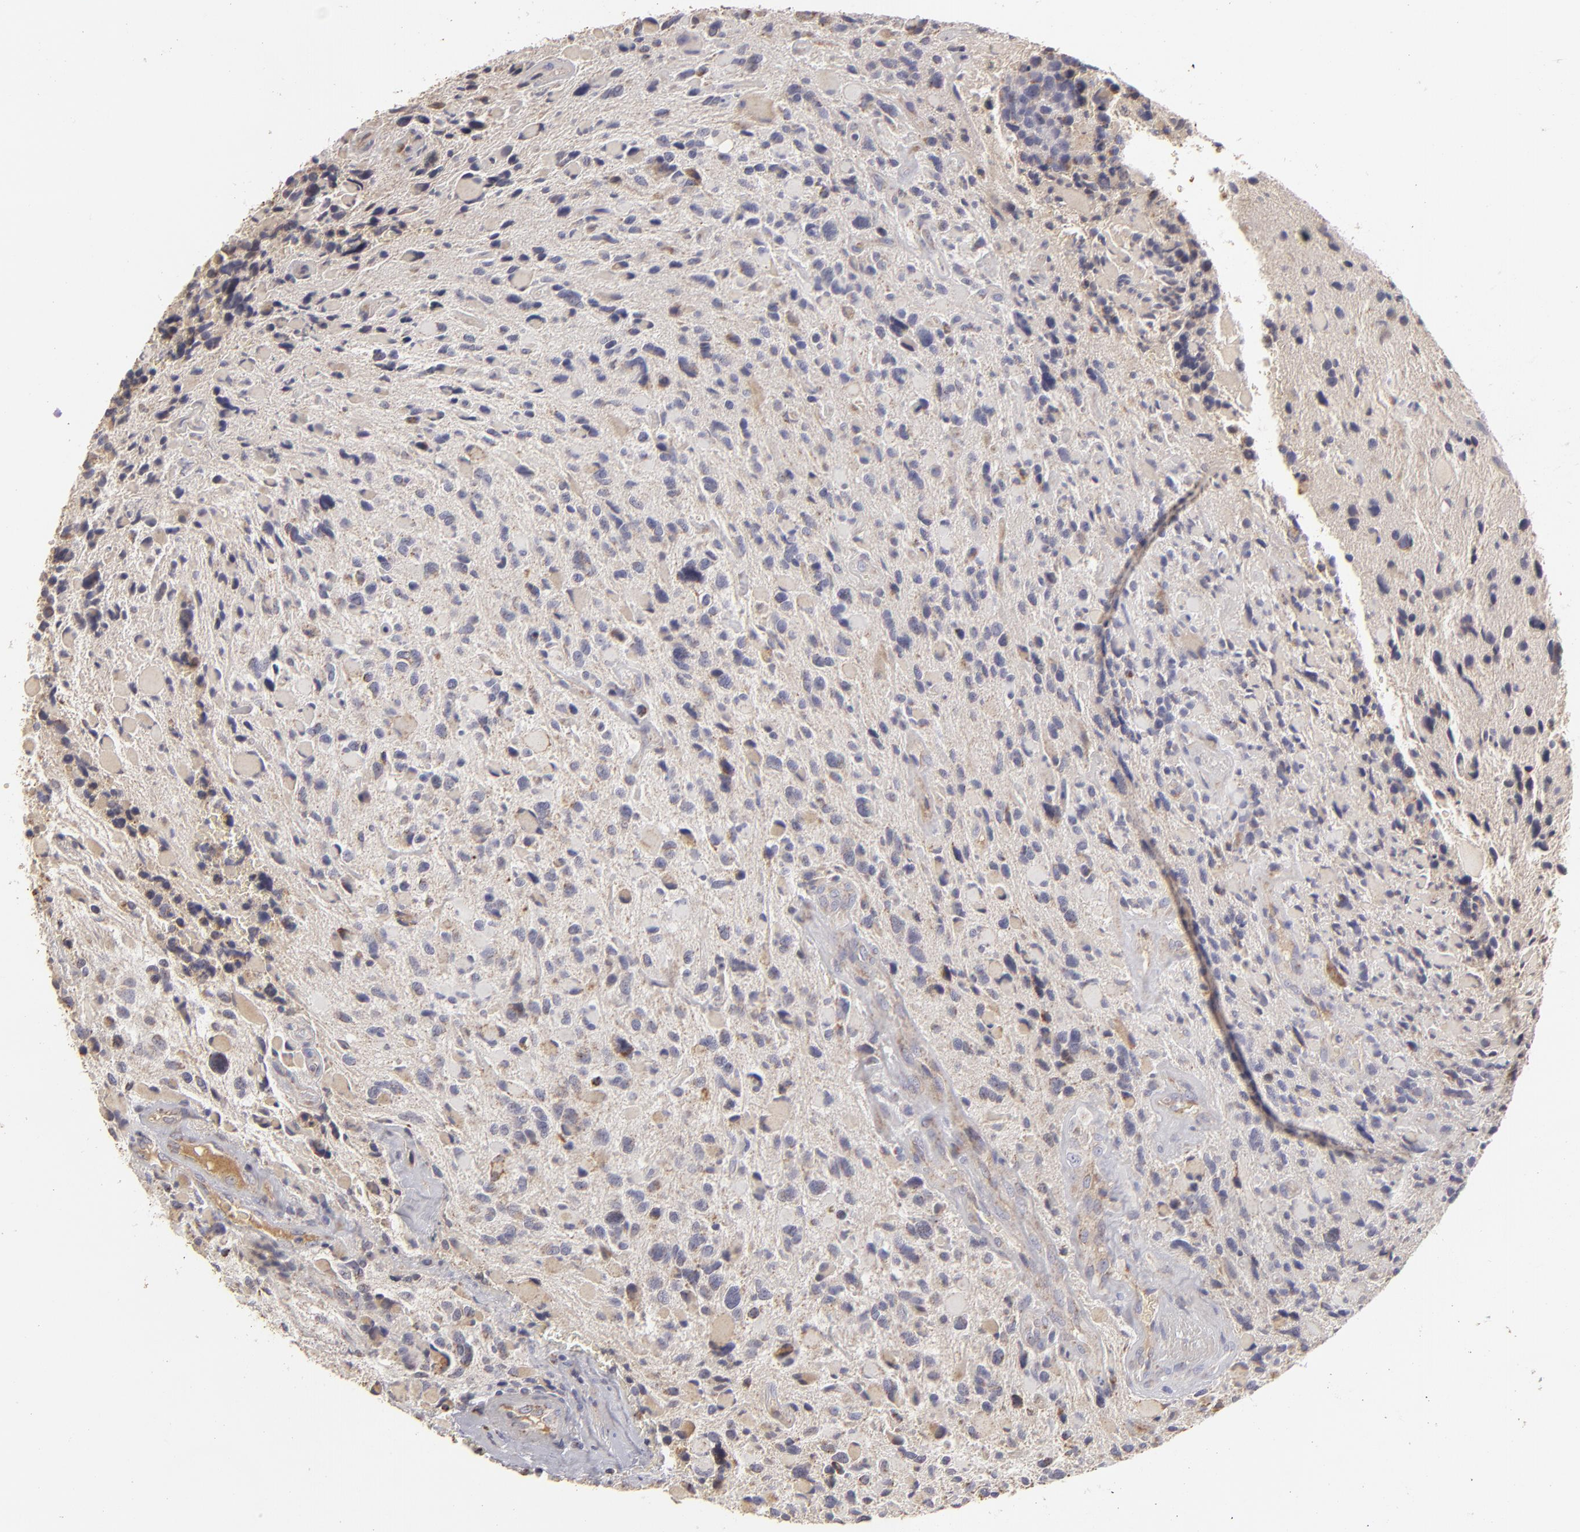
{"staining": {"intensity": "negative", "quantity": "none", "location": "none"}, "tissue": "glioma", "cell_type": "Tumor cells", "image_type": "cancer", "snomed": [{"axis": "morphology", "description": "Glioma, malignant, High grade"}, {"axis": "topography", "description": "Brain"}], "caption": "Immunohistochemistry photomicrograph of high-grade glioma (malignant) stained for a protein (brown), which demonstrates no expression in tumor cells.", "gene": "CFB", "patient": {"sex": "female", "age": 37}}